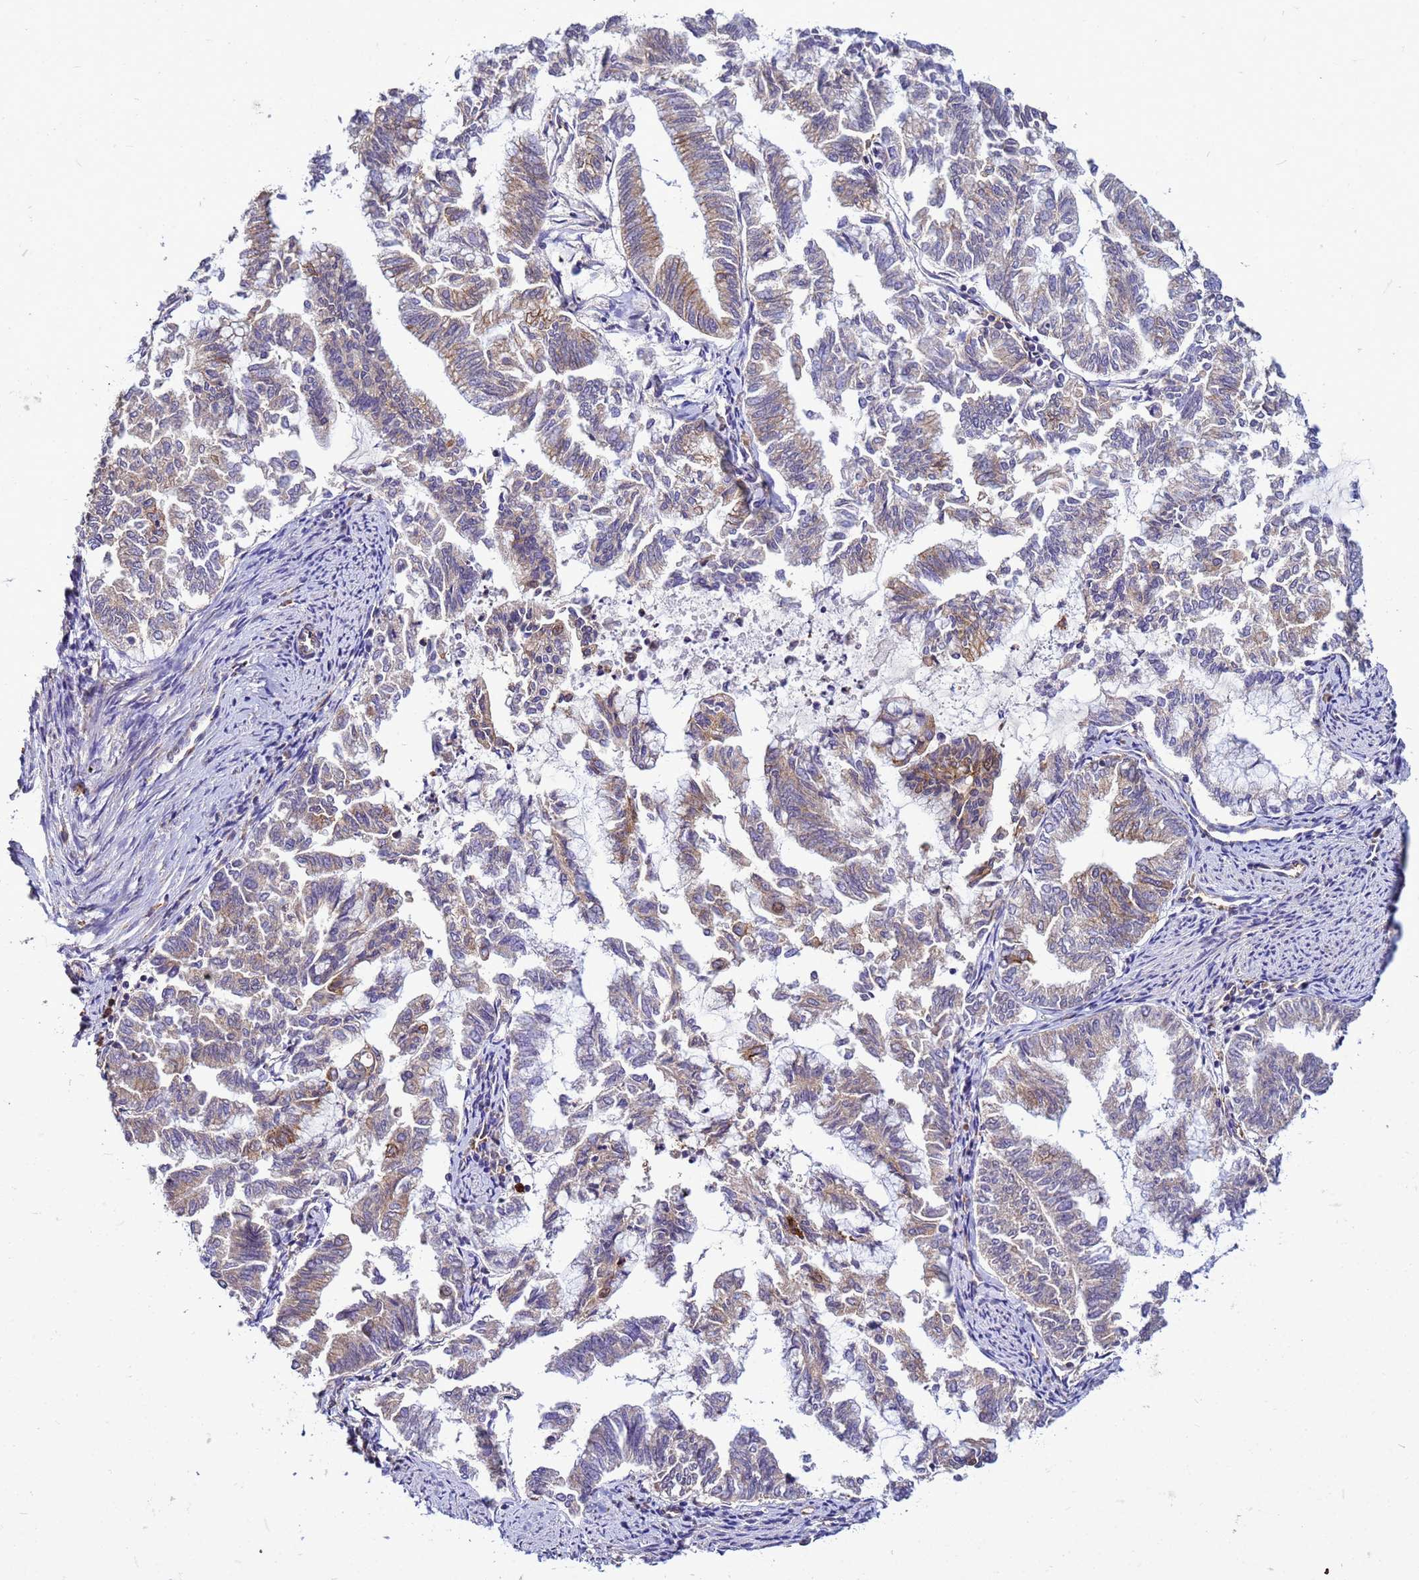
{"staining": {"intensity": "moderate", "quantity": "<25%", "location": "cytoplasmic/membranous"}, "tissue": "endometrial cancer", "cell_type": "Tumor cells", "image_type": "cancer", "snomed": [{"axis": "morphology", "description": "Adenocarcinoma, NOS"}, {"axis": "topography", "description": "Endometrium"}], "caption": "A high-resolution image shows immunohistochemistry (IHC) staining of endometrial adenocarcinoma, which reveals moderate cytoplasmic/membranous staining in about <25% of tumor cells.", "gene": "PKD1", "patient": {"sex": "female", "age": 79}}